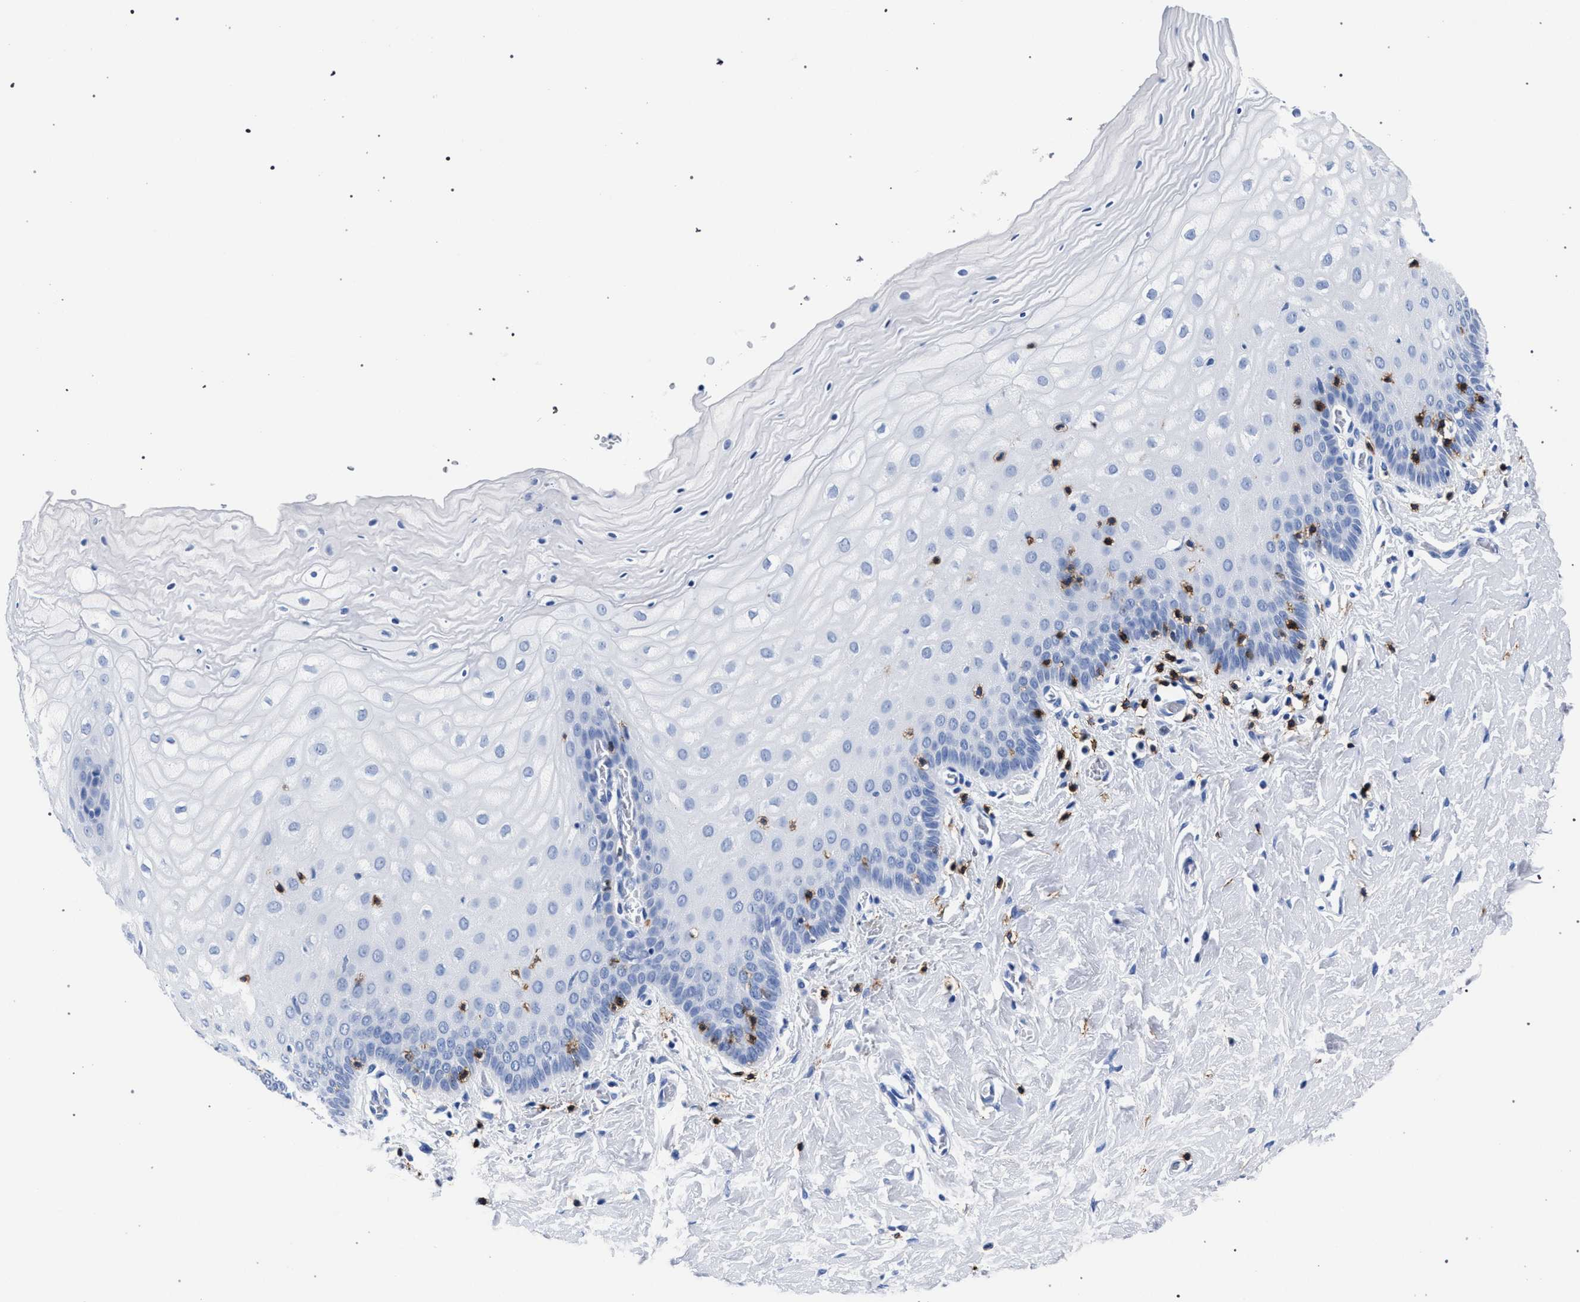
{"staining": {"intensity": "negative", "quantity": "none", "location": "none"}, "tissue": "cervix", "cell_type": "Glandular cells", "image_type": "normal", "snomed": [{"axis": "morphology", "description": "Normal tissue, NOS"}, {"axis": "topography", "description": "Cervix"}], "caption": "The histopathology image exhibits no staining of glandular cells in unremarkable cervix.", "gene": "KLRK1", "patient": {"sex": "female", "age": 55}}